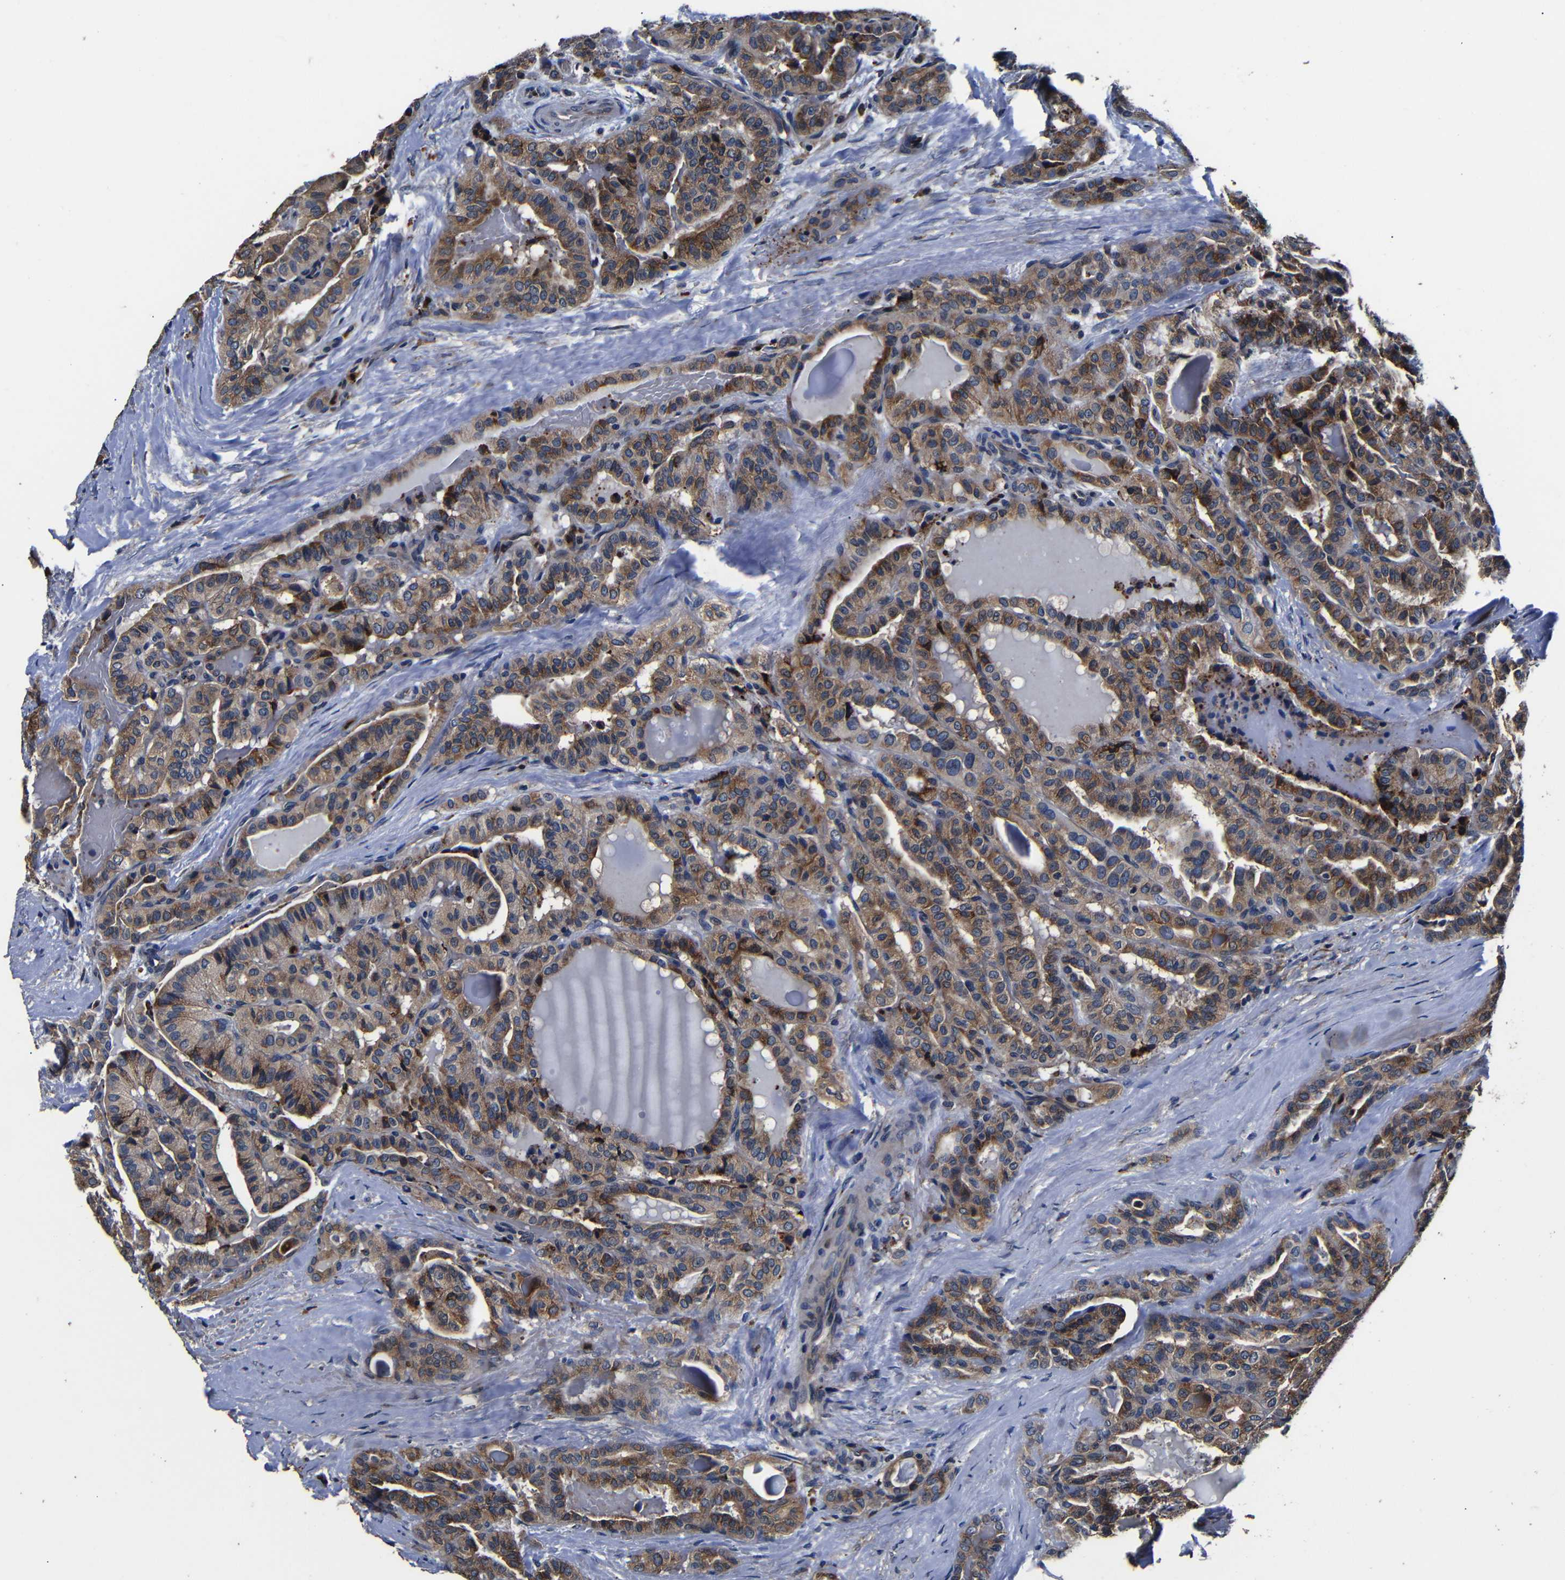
{"staining": {"intensity": "moderate", "quantity": ">75%", "location": "cytoplasmic/membranous"}, "tissue": "thyroid cancer", "cell_type": "Tumor cells", "image_type": "cancer", "snomed": [{"axis": "morphology", "description": "Papillary adenocarcinoma, NOS"}, {"axis": "topography", "description": "Thyroid gland"}], "caption": "Protein analysis of thyroid cancer tissue displays moderate cytoplasmic/membranous staining in about >75% of tumor cells.", "gene": "SCN9A", "patient": {"sex": "male", "age": 77}}